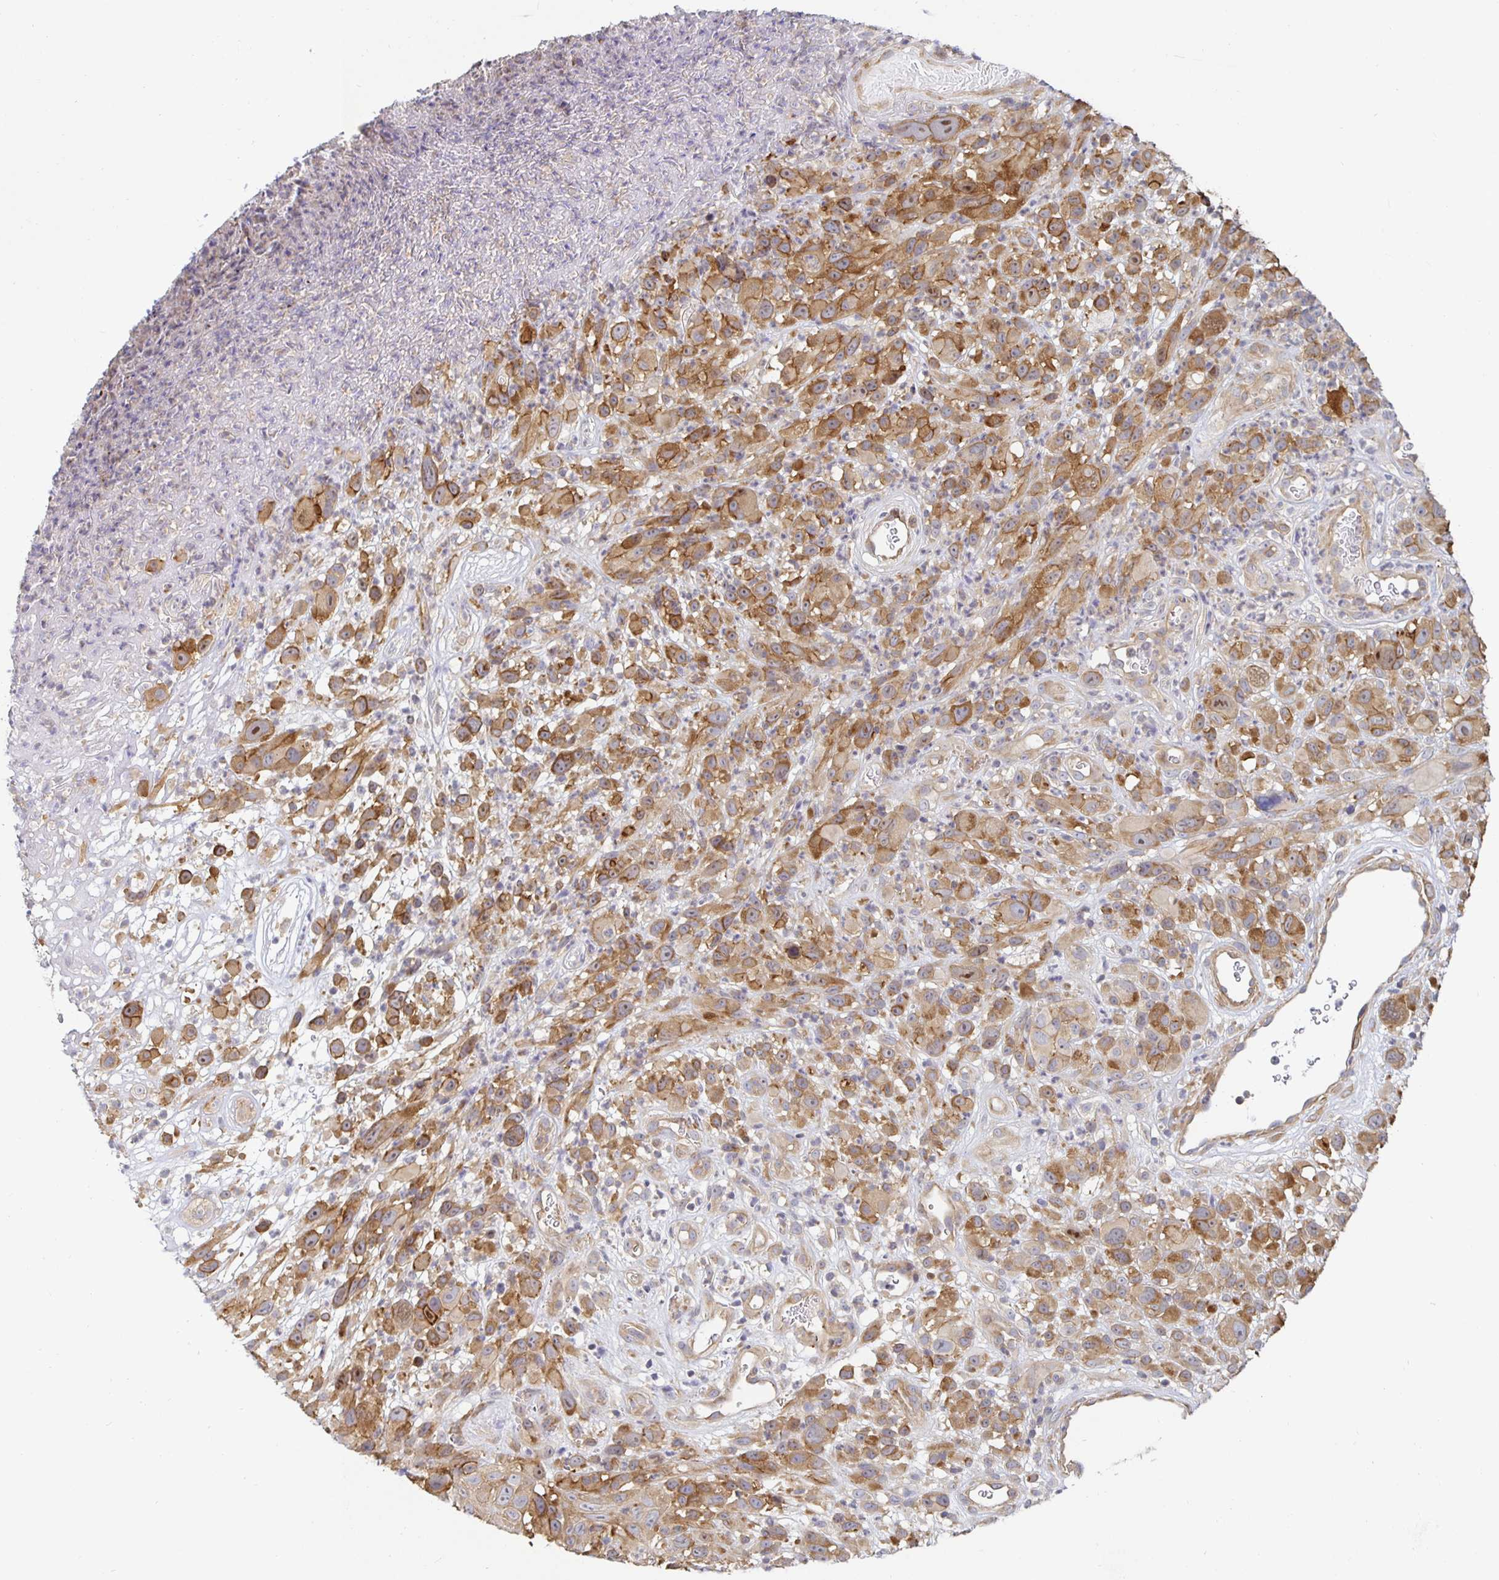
{"staining": {"intensity": "moderate", "quantity": ">75%", "location": "cytoplasmic/membranous"}, "tissue": "melanoma", "cell_type": "Tumor cells", "image_type": "cancer", "snomed": [{"axis": "morphology", "description": "Malignant melanoma, NOS"}, {"axis": "topography", "description": "Skin"}], "caption": "Melanoma was stained to show a protein in brown. There is medium levels of moderate cytoplasmic/membranous positivity in about >75% of tumor cells.", "gene": "PDAP1", "patient": {"sex": "male", "age": 68}}